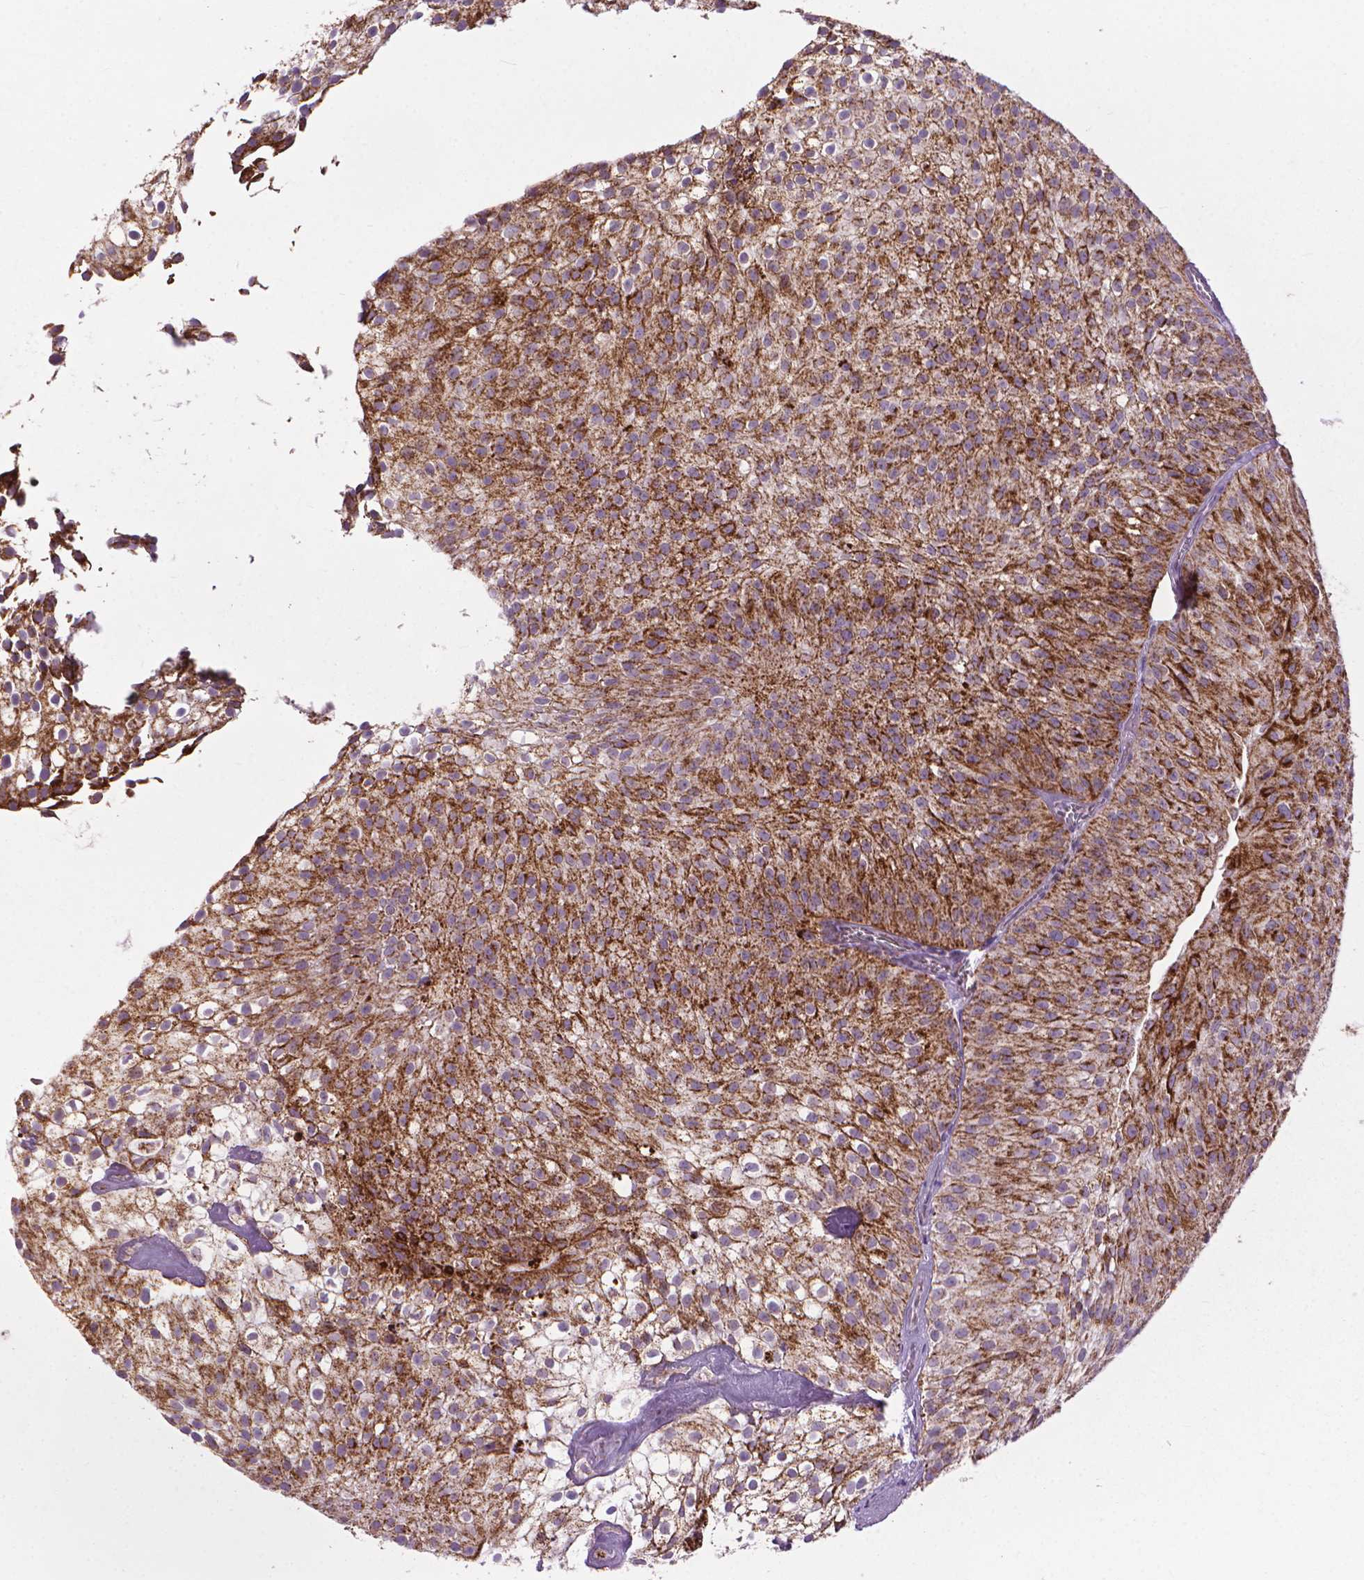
{"staining": {"intensity": "strong", "quantity": ">75%", "location": "cytoplasmic/membranous"}, "tissue": "urothelial cancer", "cell_type": "Tumor cells", "image_type": "cancer", "snomed": [{"axis": "morphology", "description": "Urothelial carcinoma, Low grade"}, {"axis": "topography", "description": "Urinary bladder"}], "caption": "This photomicrograph shows low-grade urothelial carcinoma stained with IHC to label a protein in brown. The cytoplasmic/membranous of tumor cells show strong positivity for the protein. Nuclei are counter-stained blue.", "gene": "VDAC1", "patient": {"sex": "male", "age": 70}}